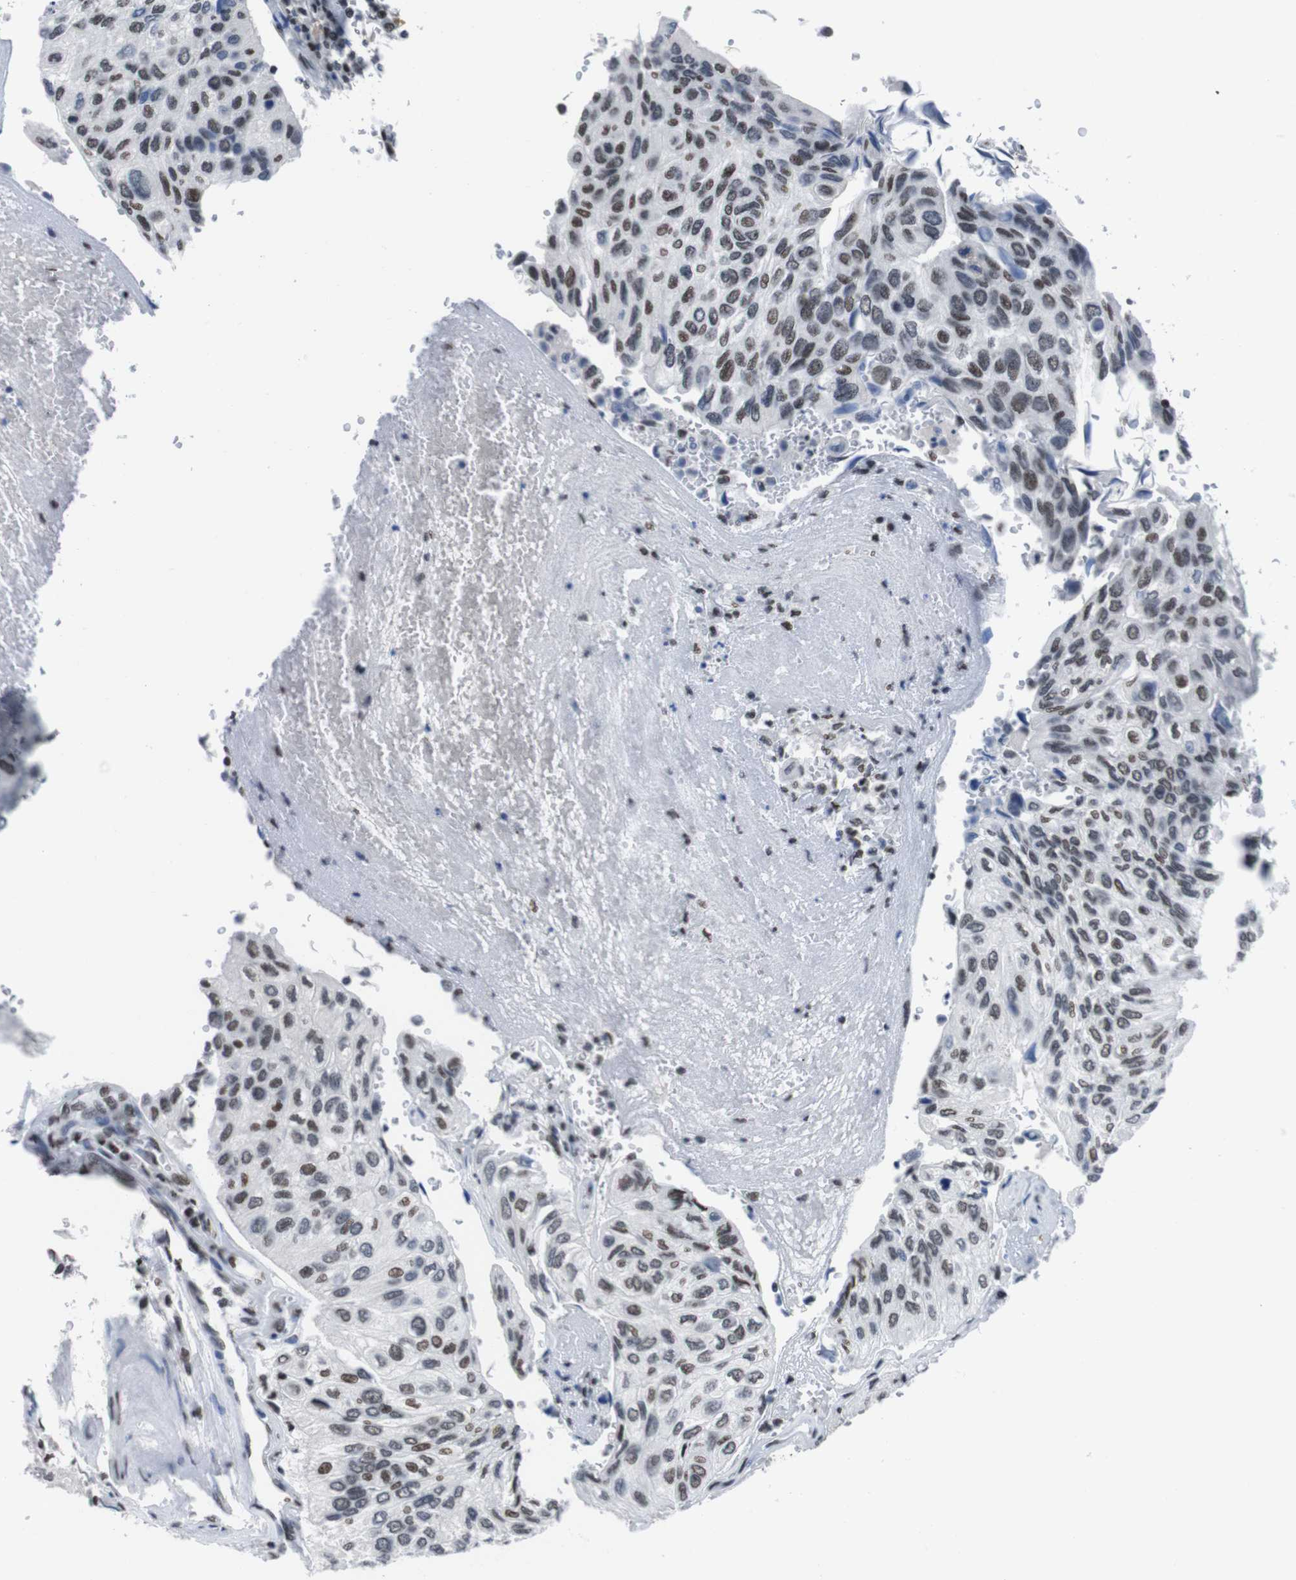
{"staining": {"intensity": "weak", "quantity": ">75%", "location": "nuclear"}, "tissue": "urothelial cancer", "cell_type": "Tumor cells", "image_type": "cancer", "snomed": [{"axis": "morphology", "description": "Urothelial carcinoma, High grade"}, {"axis": "topography", "description": "Urinary bladder"}], "caption": "Human urothelial cancer stained for a protein (brown) displays weak nuclear positive positivity in approximately >75% of tumor cells.", "gene": "PIP4P2", "patient": {"sex": "male", "age": 66}}